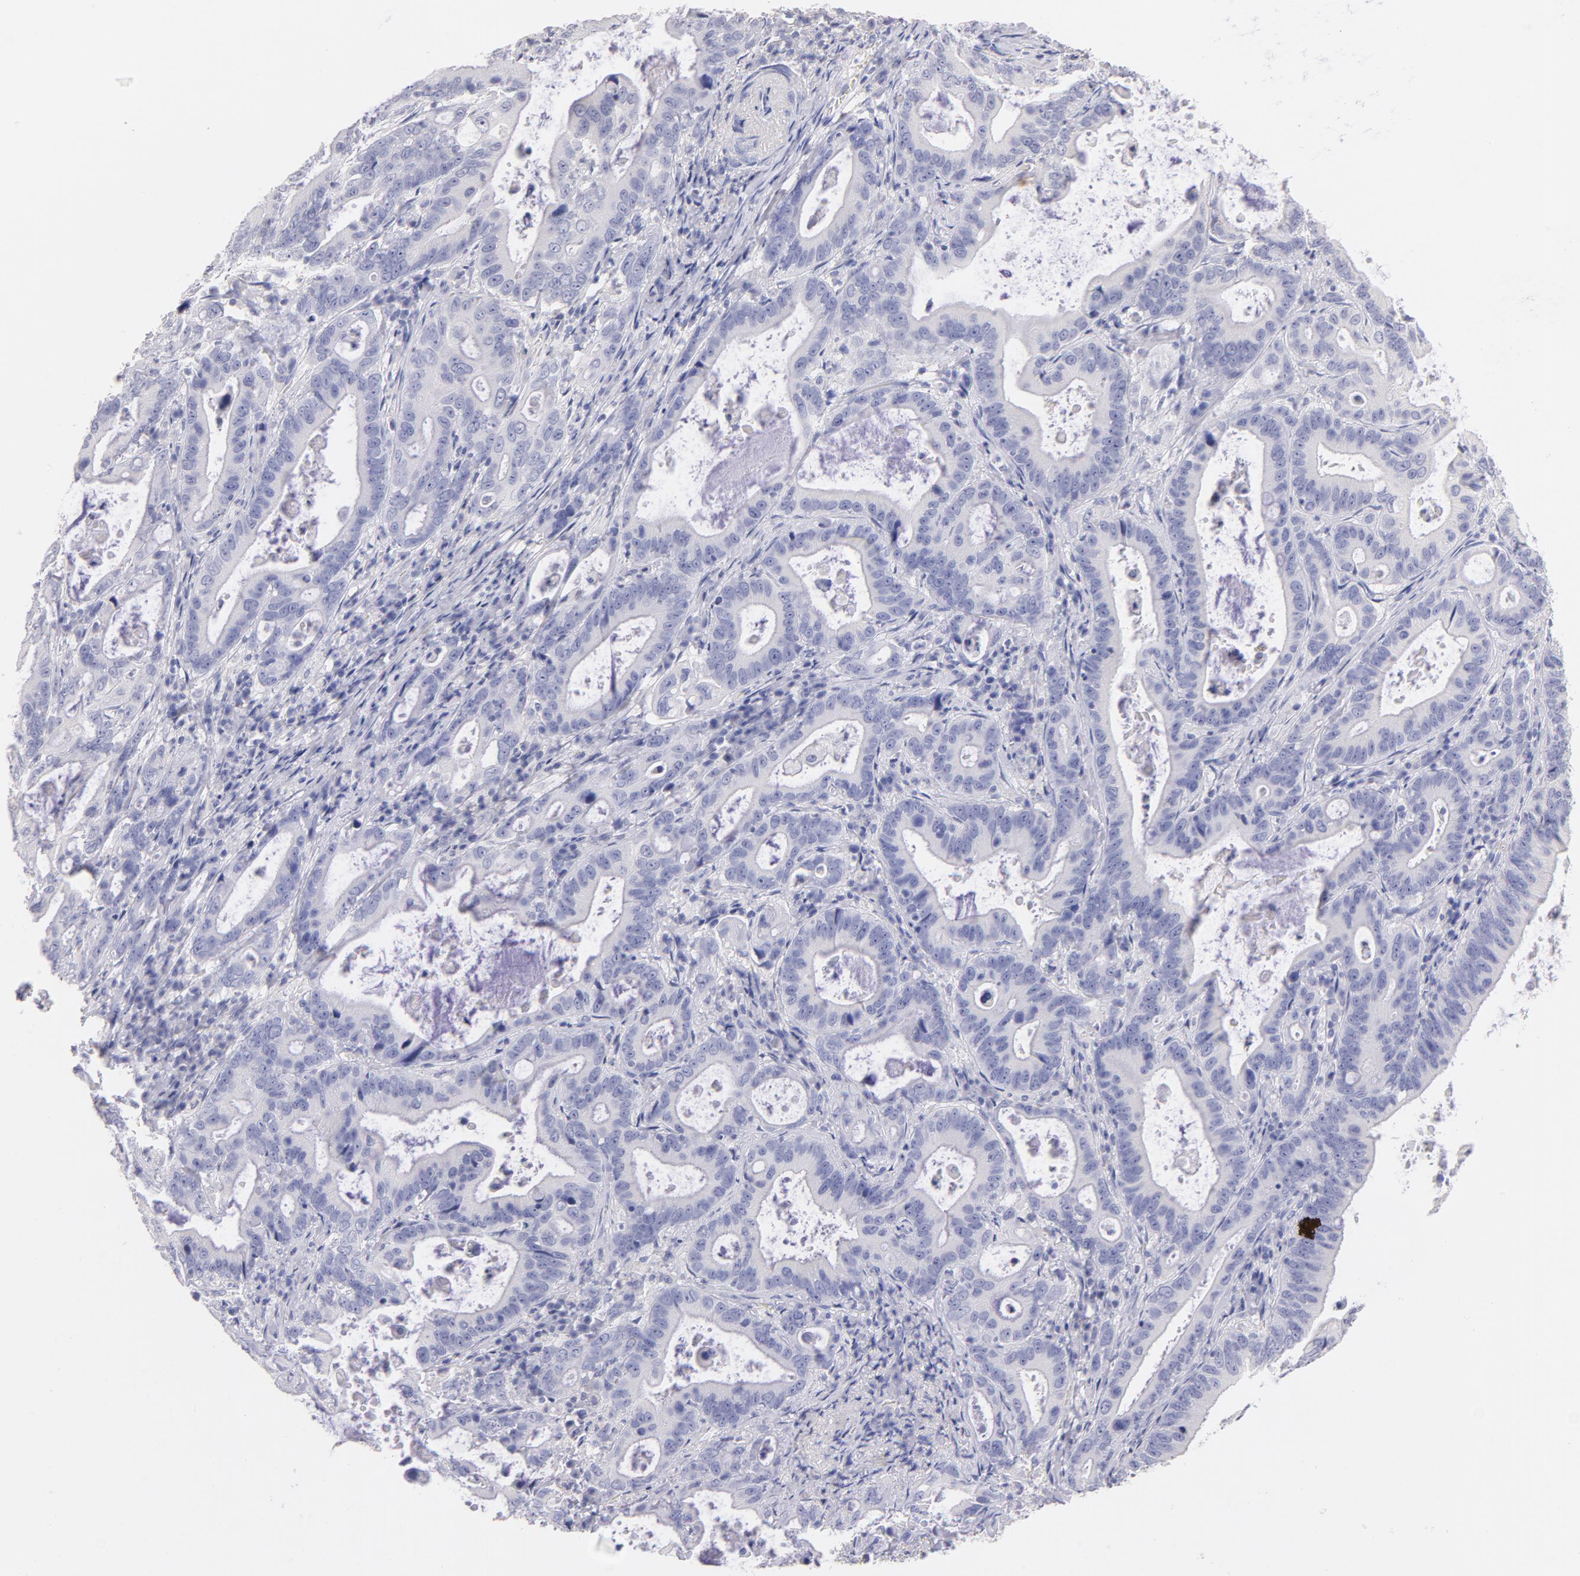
{"staining": {"intensity": "negative", "quantity": "none", "location": "none"}, "tissue": "stomach cancer", "cell_type": "Tumor cells", "image_type": "cancer", "snomed": [{"axis": "morphology", "description": "Adenocarcinoma, NOS"}, {"axis": "topography", "description": "Stomach, upper"}], "caption": "High power microscopy micrograph of an immunohistochemistry image of stomach cancer (adenocarcinoma), revealing no significant positivity in tumor cells.", "gene": "CD44", "patient": {"sex": "male", "age": 63}}